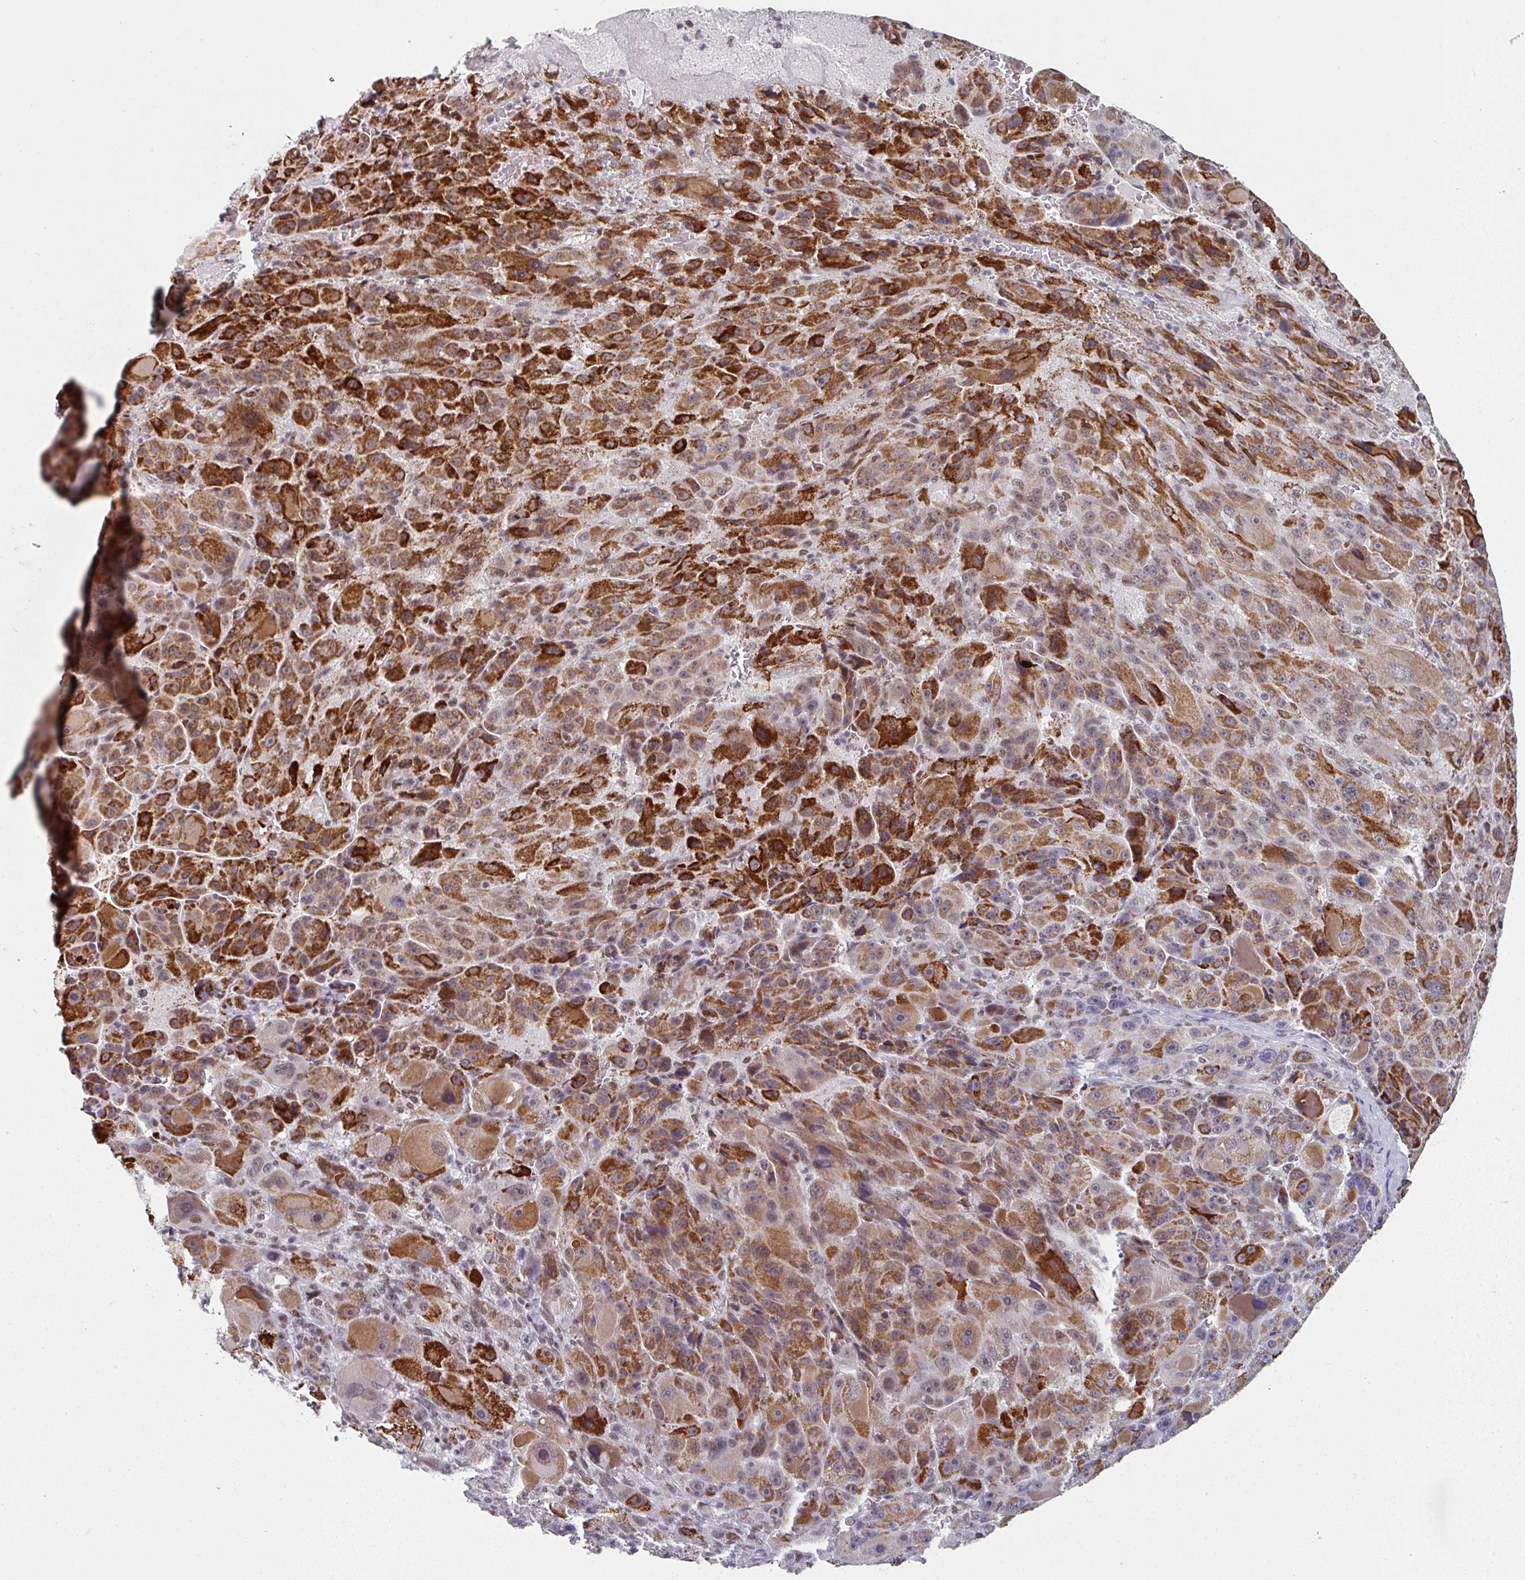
{"staining": {"intensity": "strong", "quantity": "25%-75%", "location": "cytoplasmic/membranous,nuclear"}, "tissue": "liver cancer", "cell_type": "Tumor cells", "image_type": "cancer", "snomed": [{"axis": "morphology", "description": "Carcinoma, Hepatocellular, NOS"}, {"axis": "topography", "description": "Liver"}], "caption": "Hepatocellular carcinoma (liver) stained with a brown dye exhibits strong cytoplasmic/membranous and nuclear positive positivity in about 25%-75% of tumor cells.", "gene": "RAD50", "patient": {"sex": "male", "age": 76}}